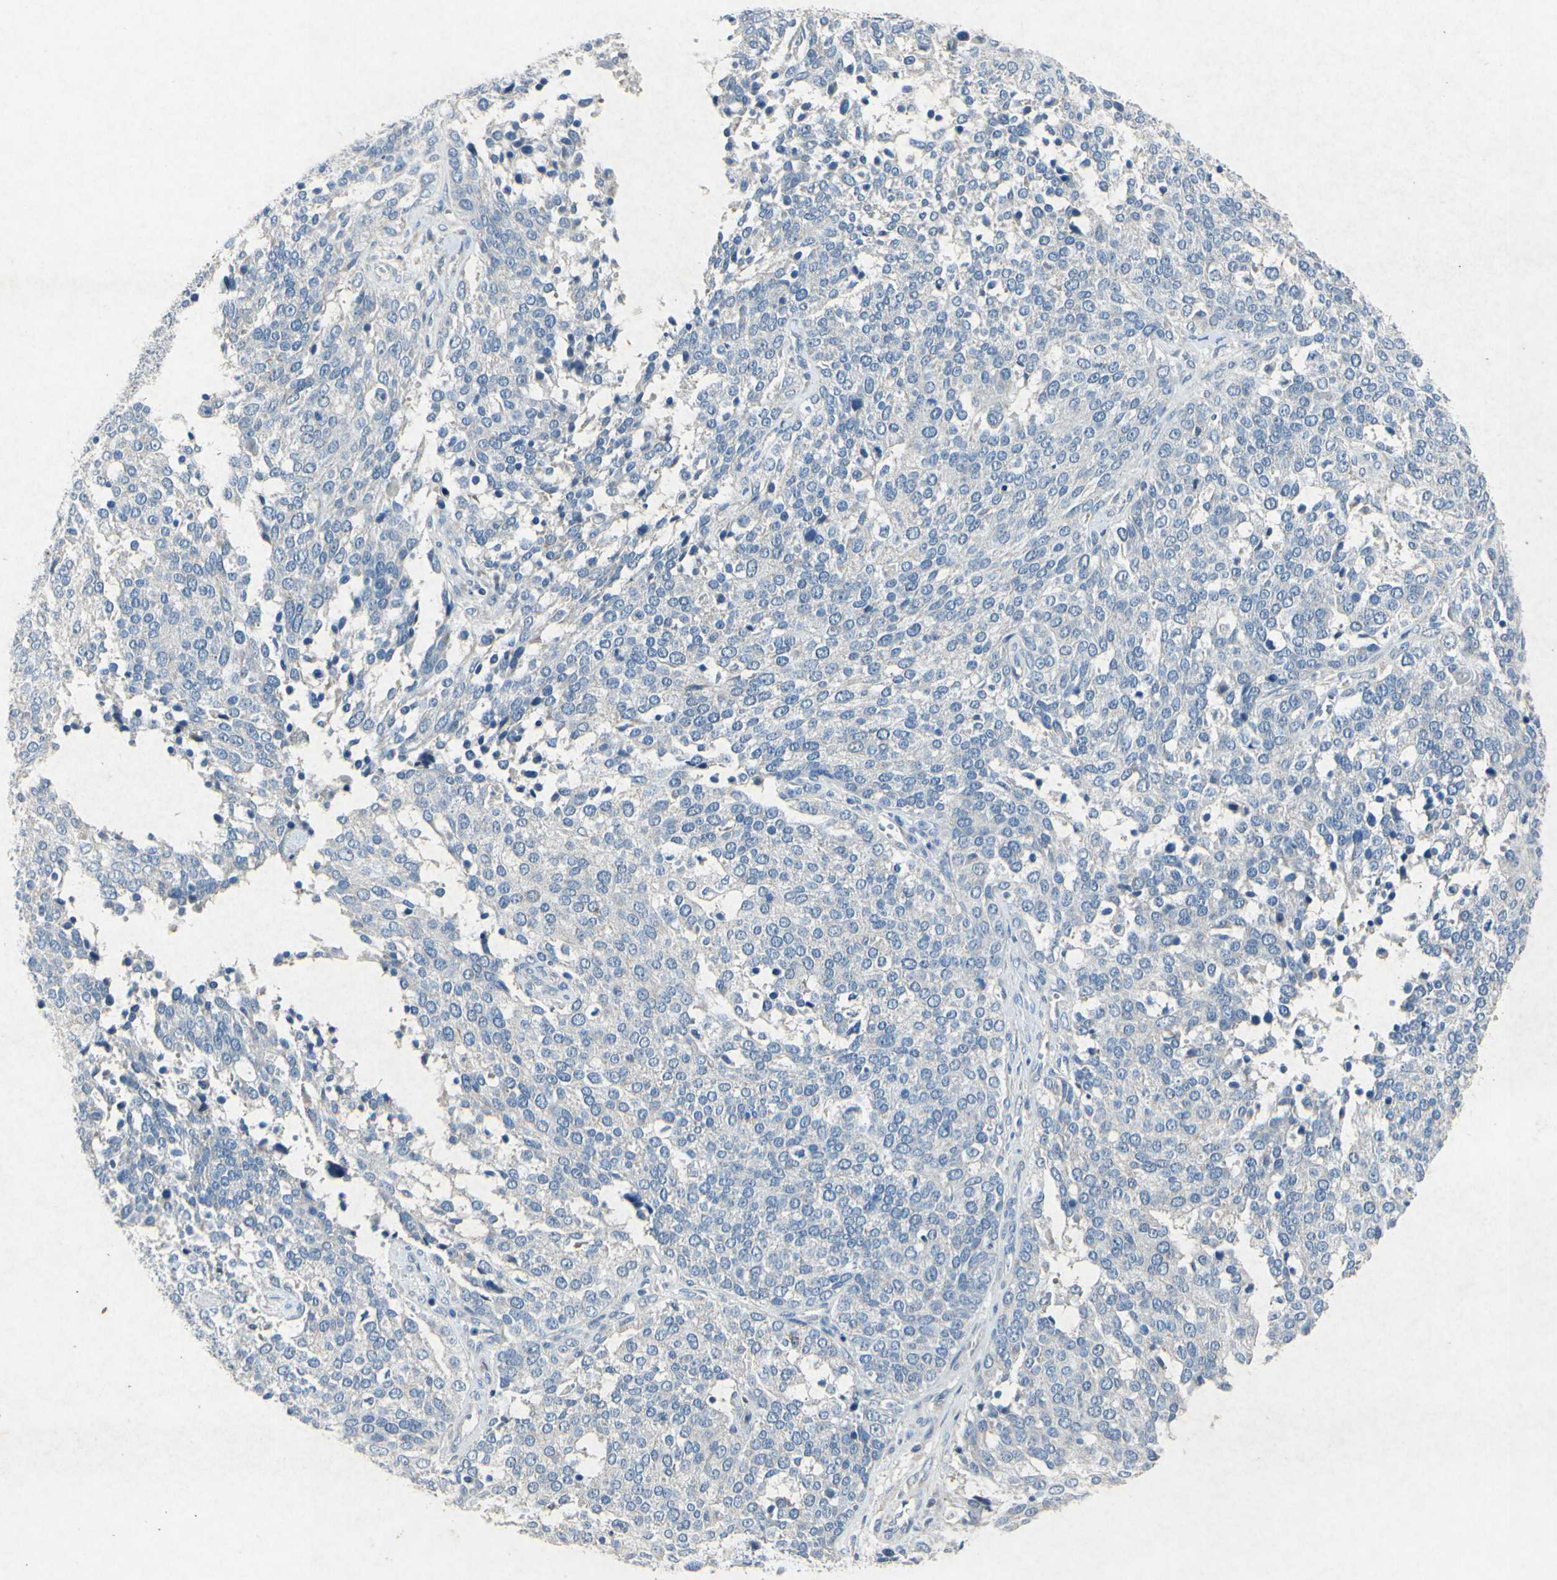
{"staining": {"intensity": "negative", "quantity": "none", "location": "none"}, "tissue": "ovarian cancer", "cell_type": "Tumor cells", "image_type": "cancer", "snomed": [{"axis": "morphology", "description": "Cystadenocarcinoma, serous, NOS"}, {"axis": "topography", "description": "Ovary"}], "caption": "Micrograph shows no significant protein positivity in tumor cells of ovarian serous cystadenocarcinoma.", "gene": "SNAP91", "patient": {"sex": "female", "age": 44}}